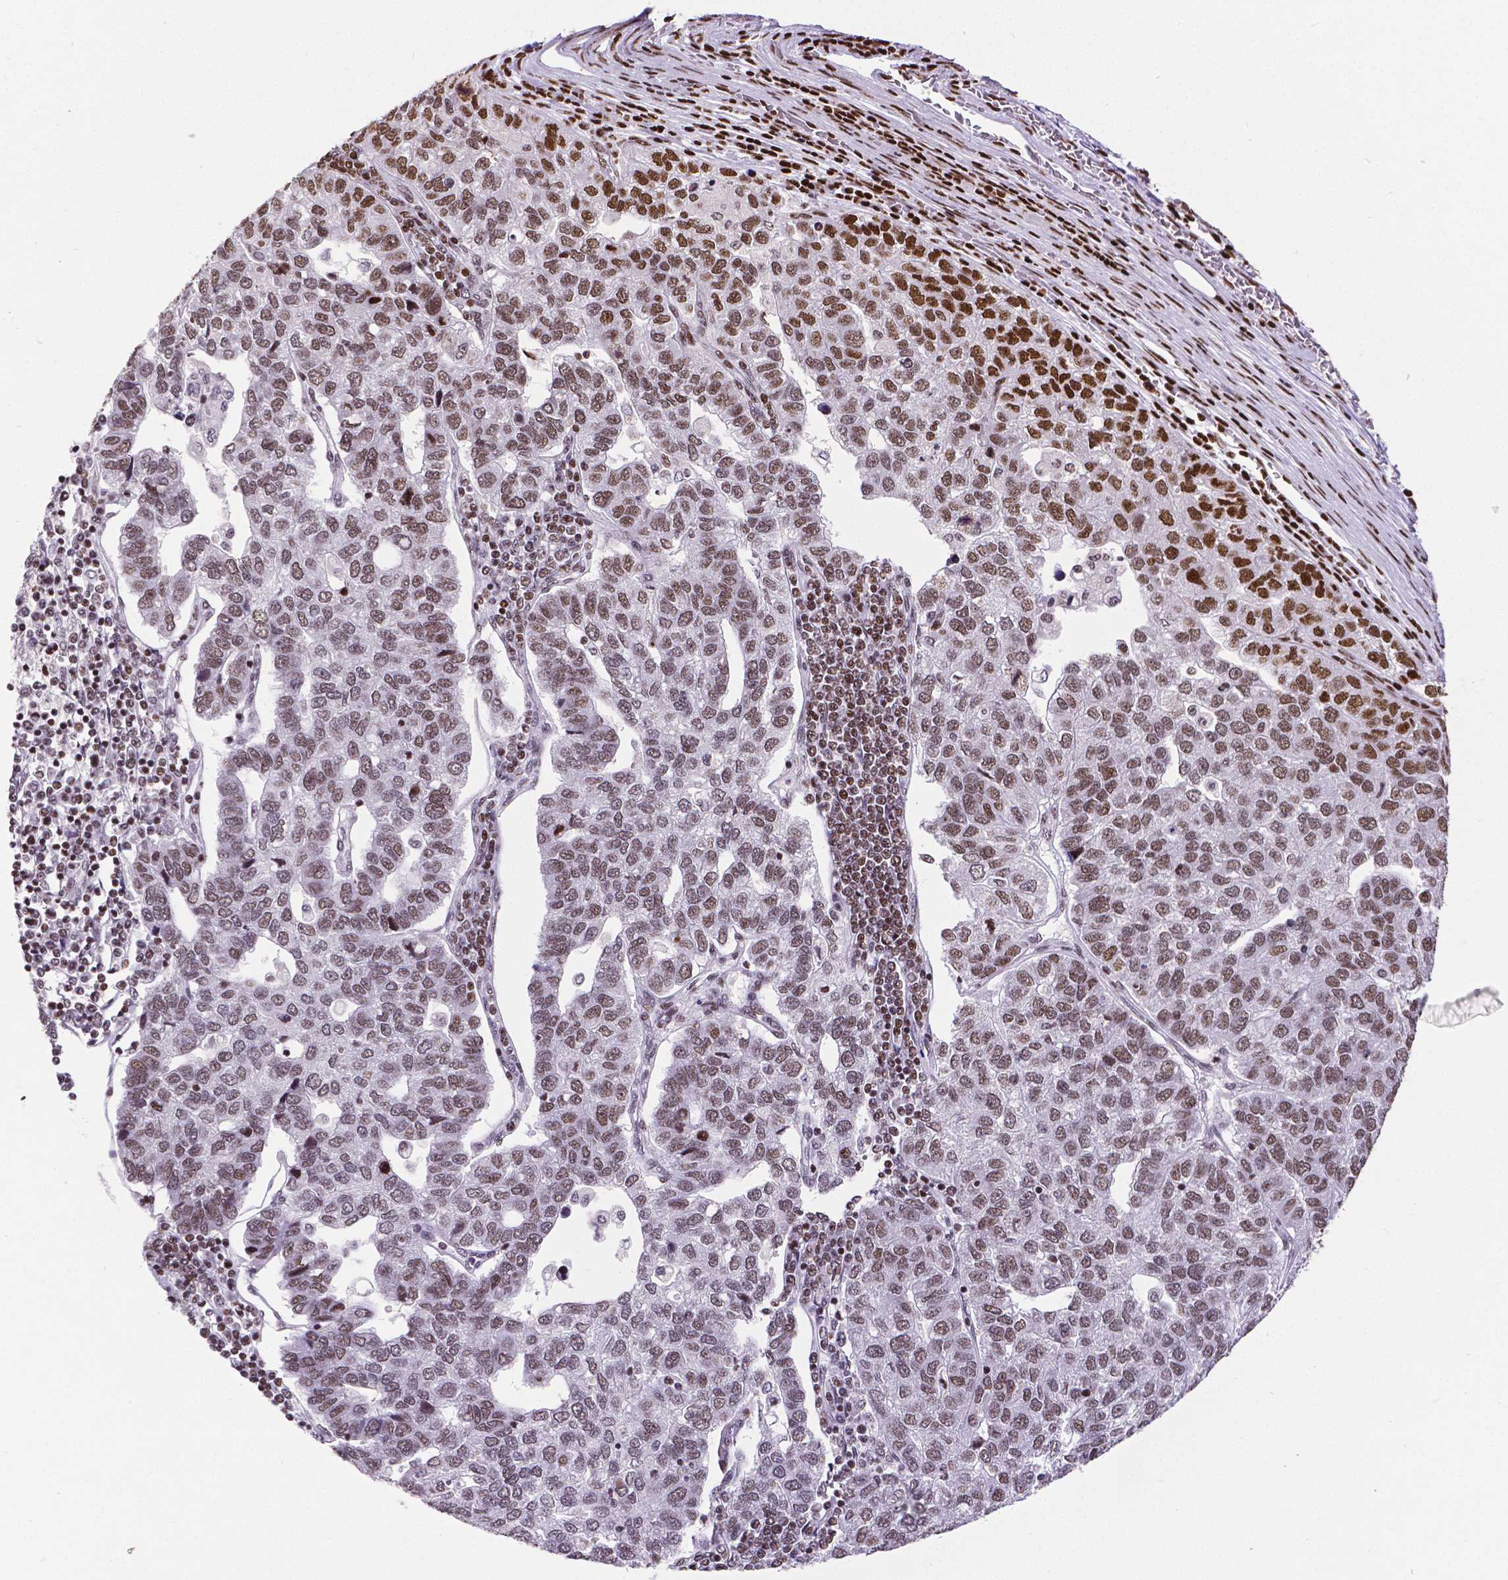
{"staining": {"intensity": "strong", "quantity": "25%-75%", "location": "nuclear"}, "tissue": "pancreatic cancer", "cell_type": "Tumor cells", "image_type": "cancer", "snomed": [{"axis": "morphology", "description": "Adenocarcinoma, NOS"}, {"axis": "topography", "description": "Pancreas"}], "caption": "Protein expression analysis of adenocarcinoma (pancreatic) reveals strong nuclear expression in approximately 25%-75% of tumor cells.", "gene": "CTCF", "patient": {"sex": "female", "age": 61}}